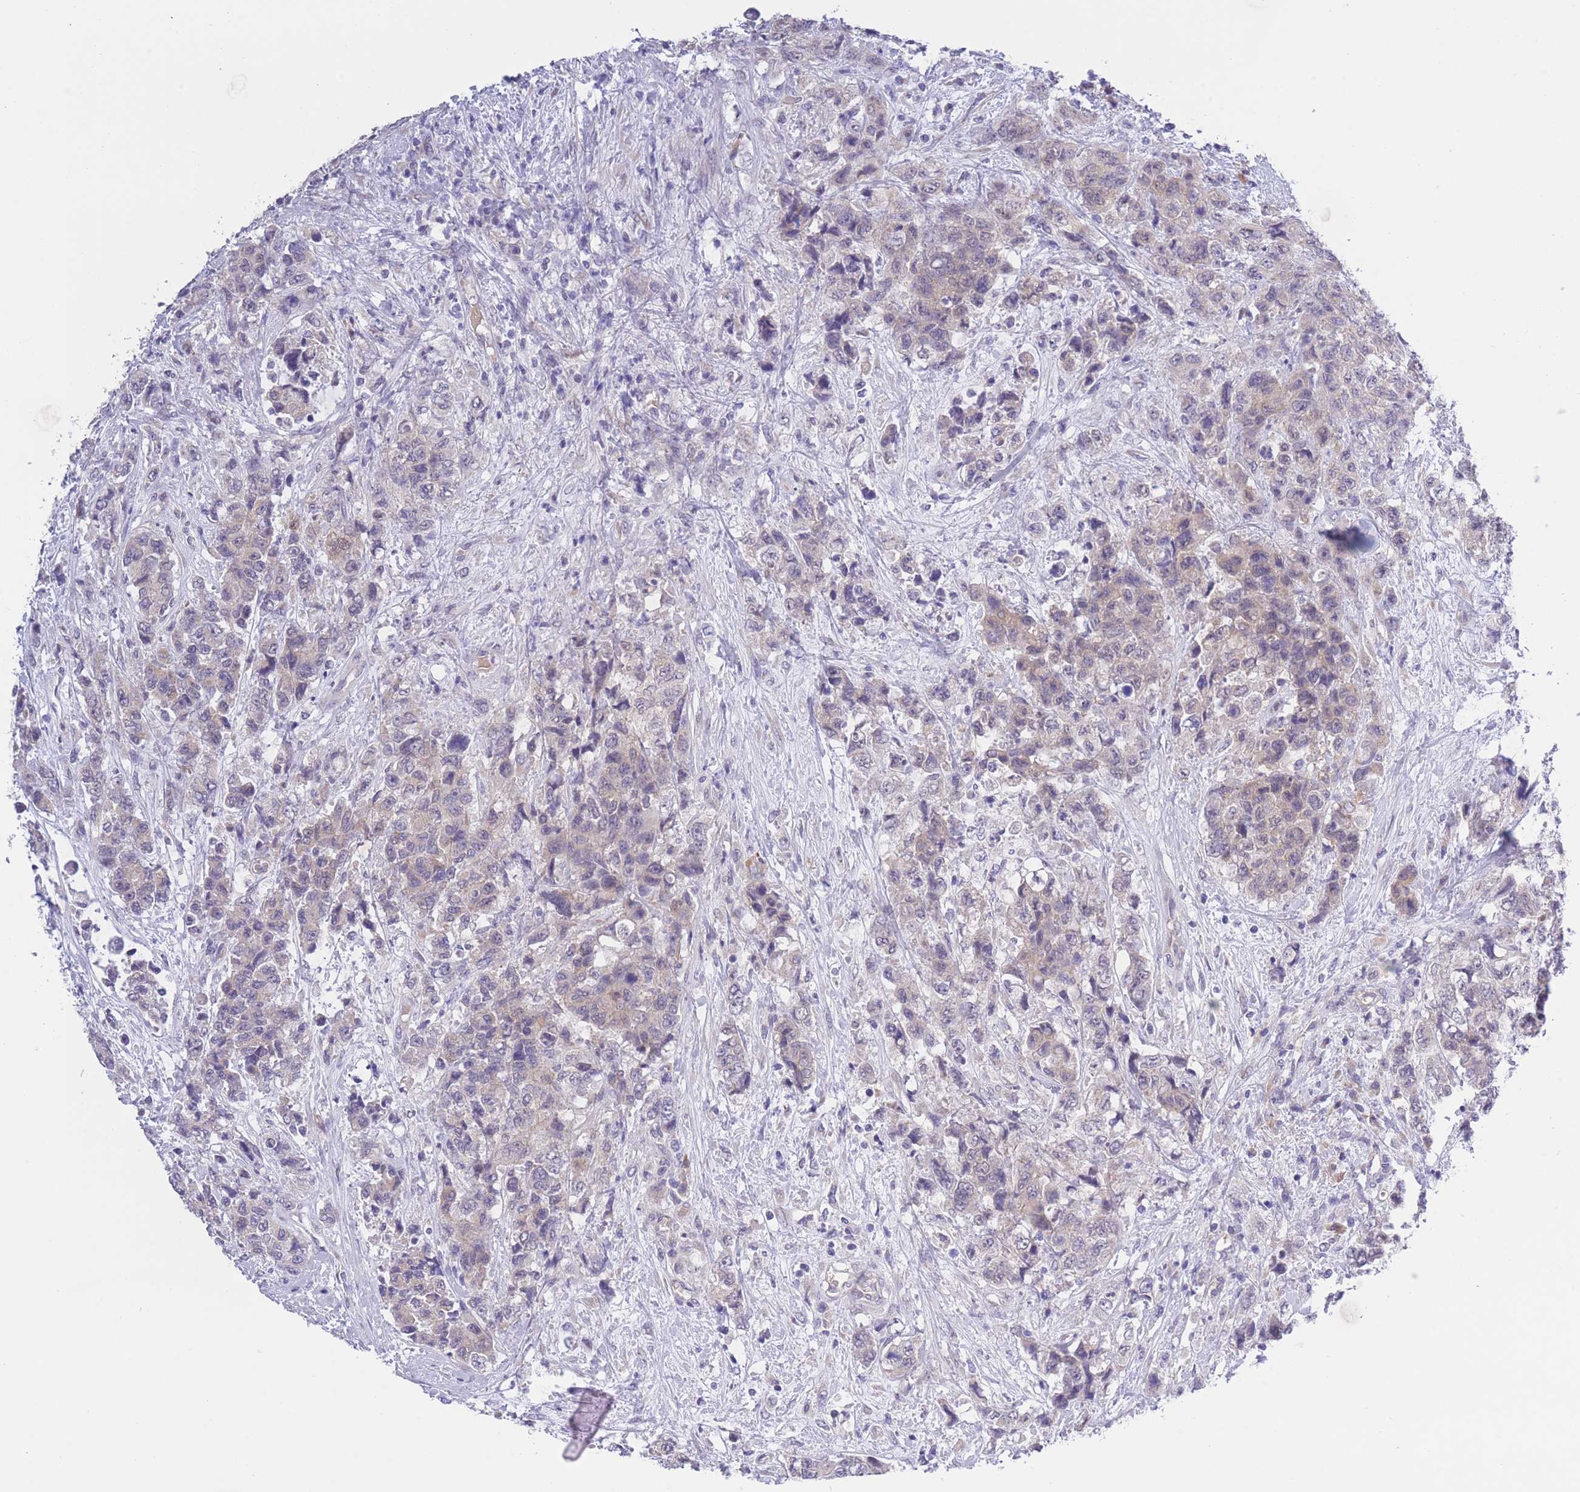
{"staining": {"intensity": "negative", "quantity": "none", "location": "none"}, "tissue": "urothelial cancer", "cell_type": "Tumor cells", "image_type": "cancer", "snomed": [{"axis": "morphology", "description": "Urothelial carcinoma, High grade"}, {"axis": "topography", "description": "Urinary bladder"}], "caption": "High power microscopy photomicrograph of an immunohistochemistry photomicrograph of urothelial cancer, revealing no significant expression in tumor cells. Brightfield microscopy of immunohistochemistry stained with DAB (3,3'-diaminobenzidine) (brown) and hematoxylin (blue), captured at high magnification.", "gene": "WWOX", "patient": {"sex": "female", "age": 78}}